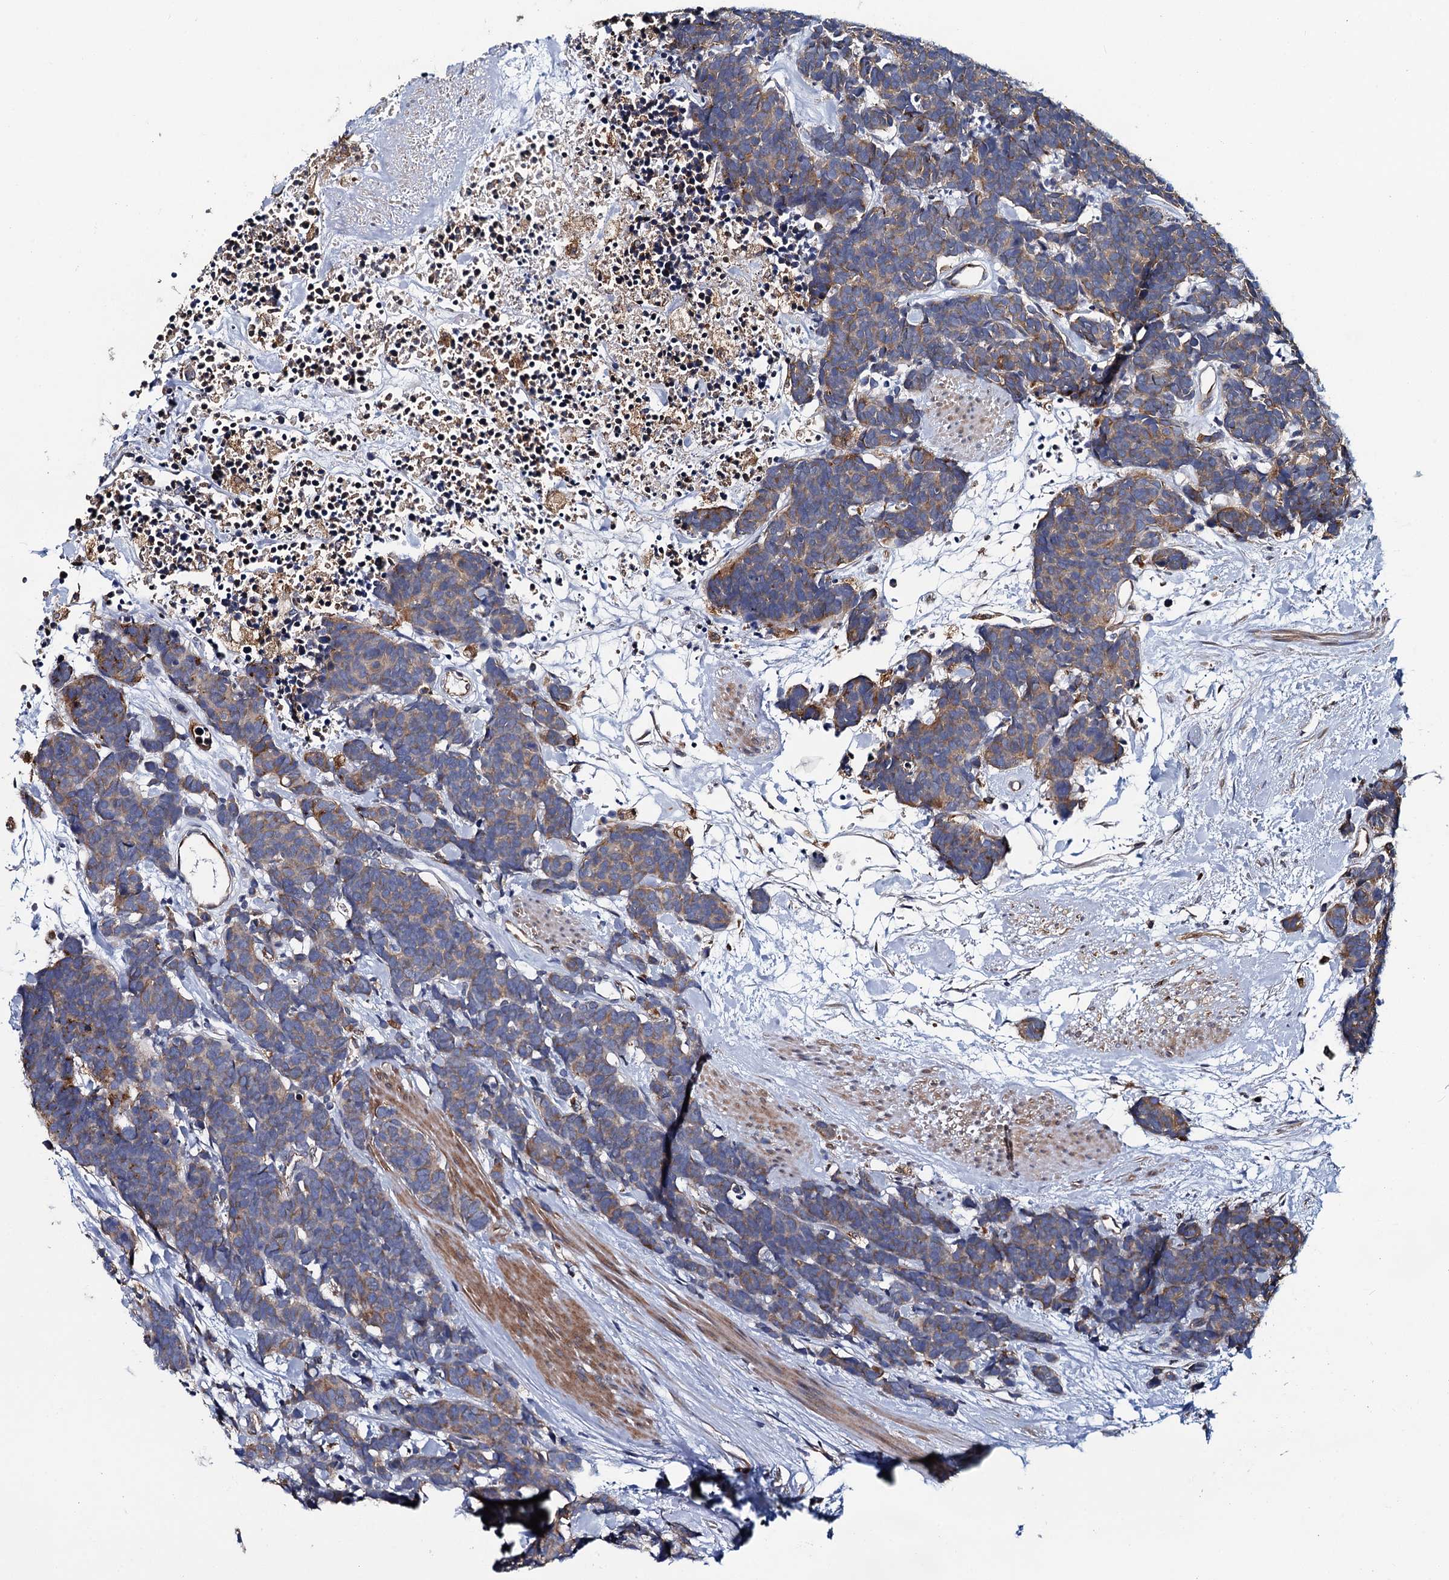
{"staining": {"intensity": "weak", "quantity": ">75%", "location": "cytoplasmic/membranous"}, "tissue": "carcinoid", "cell_type": "Tumor cells", "image_type": "cancer", "snomed": [{"axis": "morphology", "description": "Carcinoma, NOS"}, {"axis": "morphology", "description": "Carcinoid, malignant, NOS"}, {"axis": "topography", "description": "Urinary bladder"}], "caption": "Protein staining reveals weak cytoplasmic/membranous staining in approximately >75% of tumor cells in carcinoma.", "gene": "TMEM151A", "patient": {"sex": "male", "age": 57}}